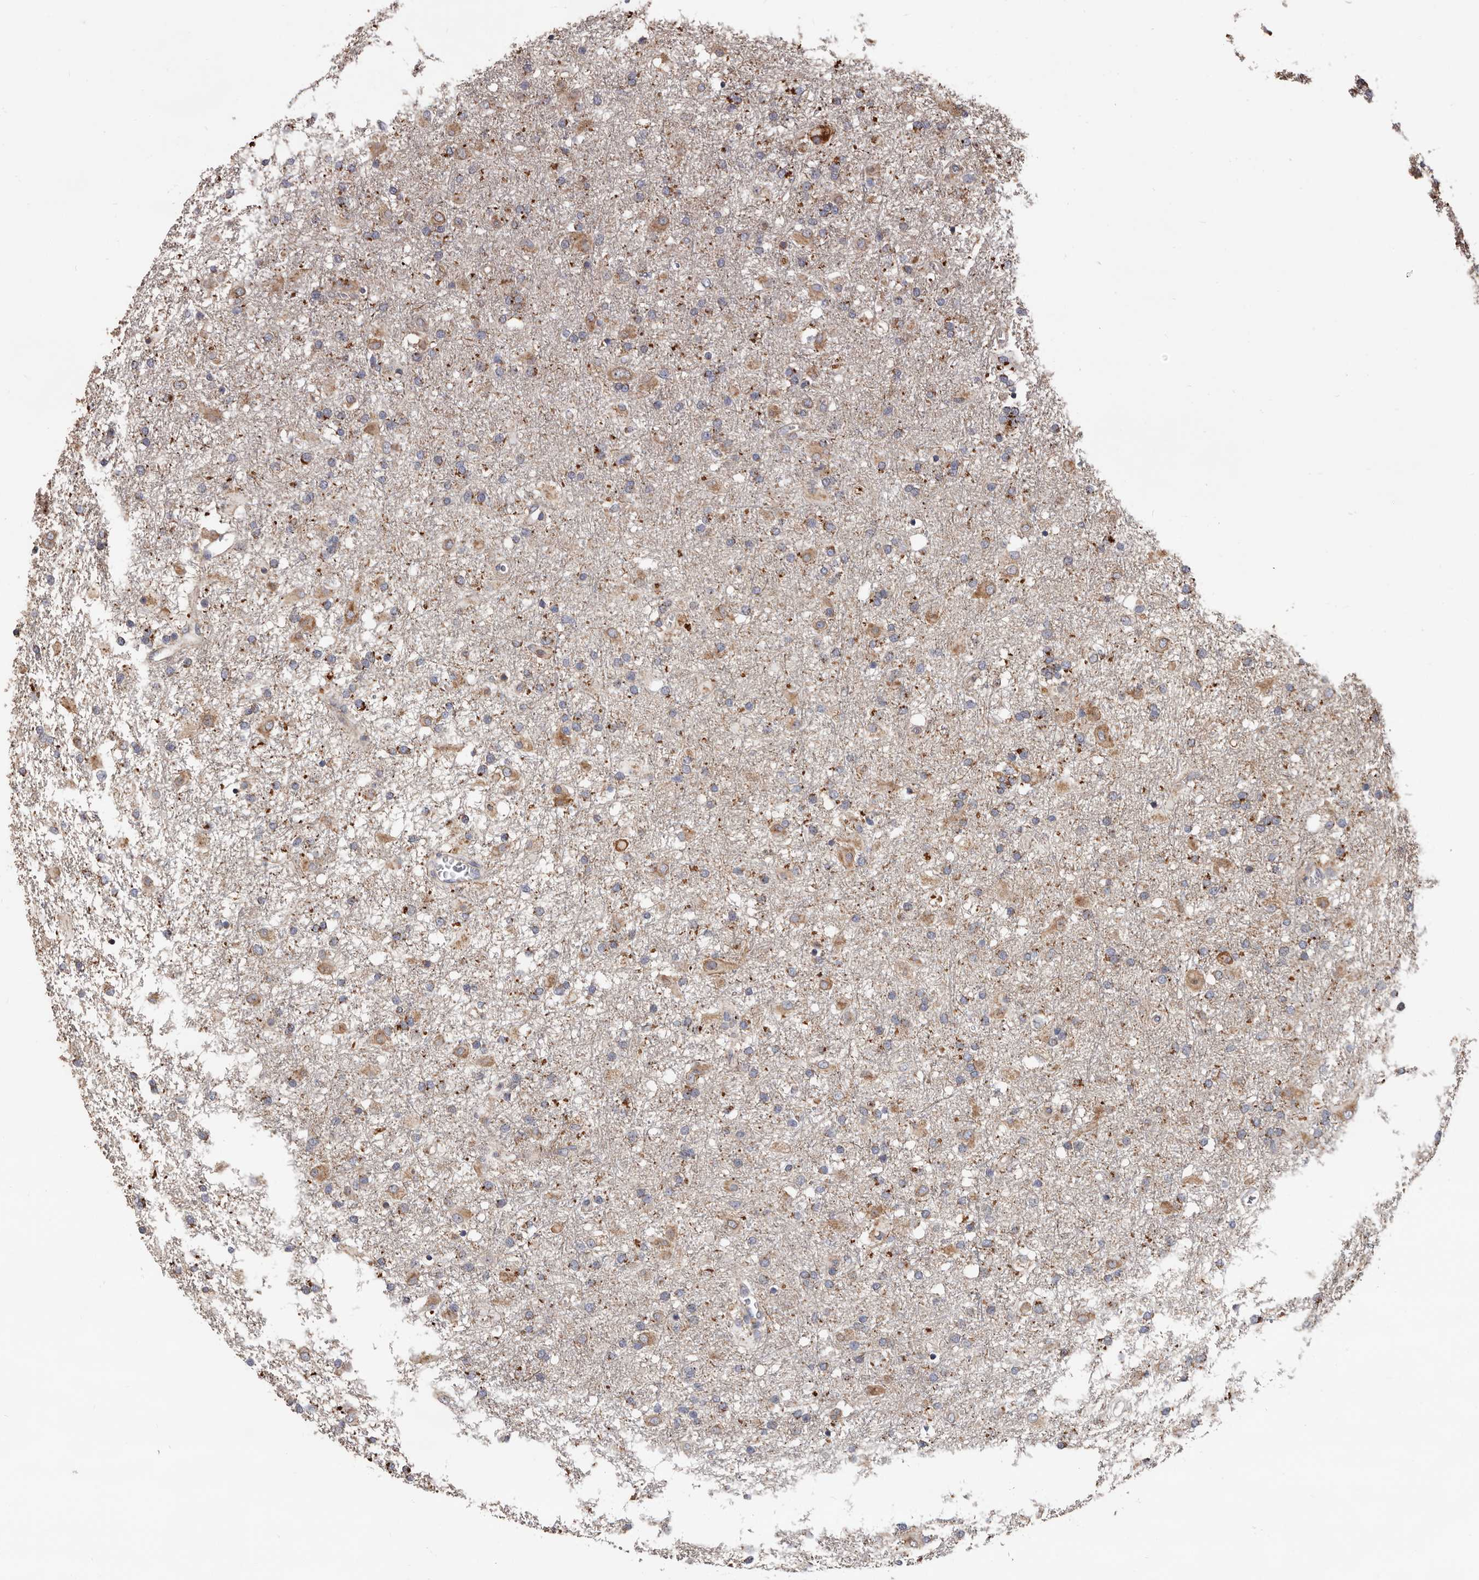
{"staining": {"intensity": "weak", "quantity": "25%-75%", "location": "cytoplasmic/membranous"}, "tissue": "glioma", "cell_type": "Tumor cells", "image_type": "cancer", "snomed": [{"axis": "morphology", "description": "Glioma, malignant, Low grade"}, {"axis": "topography", "description": "Brain"}], "caption": "Tumor cells exhibit low levels of weak cytoplasmic/membranous staining in about 25%-75% of cells in low-grade glioma (malignant).", "gene": "MRPL18", "patient": {"sex": "male", "age": 65}}